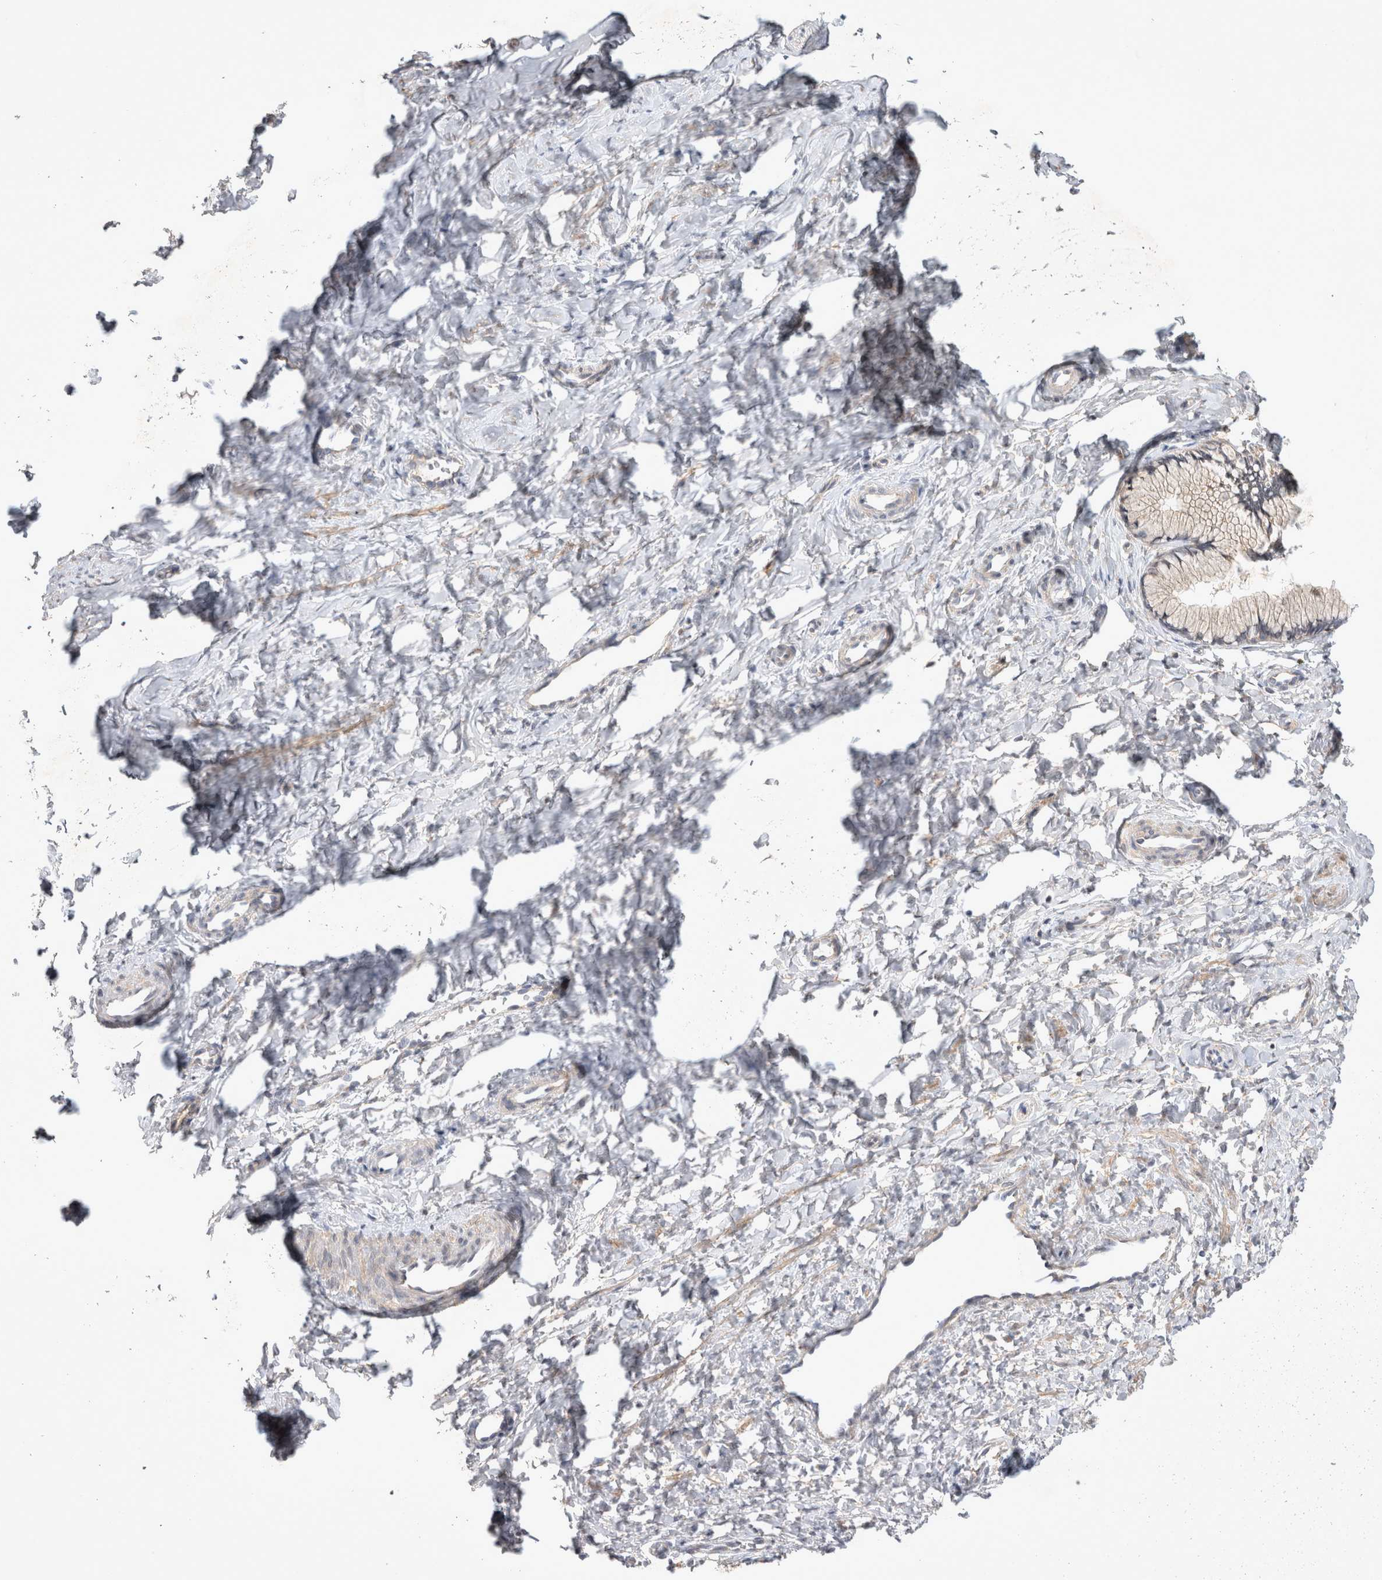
{"staining": {"intensity": "negative", "quantity": "none", "location": "none"}, "tissue": "cervix", "cell_type": "Glandular cells", "image_type": "normal", "snomed": [{"axis": "morphology", "description": "Normal tissue, NOS"}, {"axis": "topography", "description": "Cervix"}], "caption": "The image demonstrates no significant expression in glandular cells of cervix.", "gene": "SRD5A3", "patient": {"sex": "female", "age": 27}}